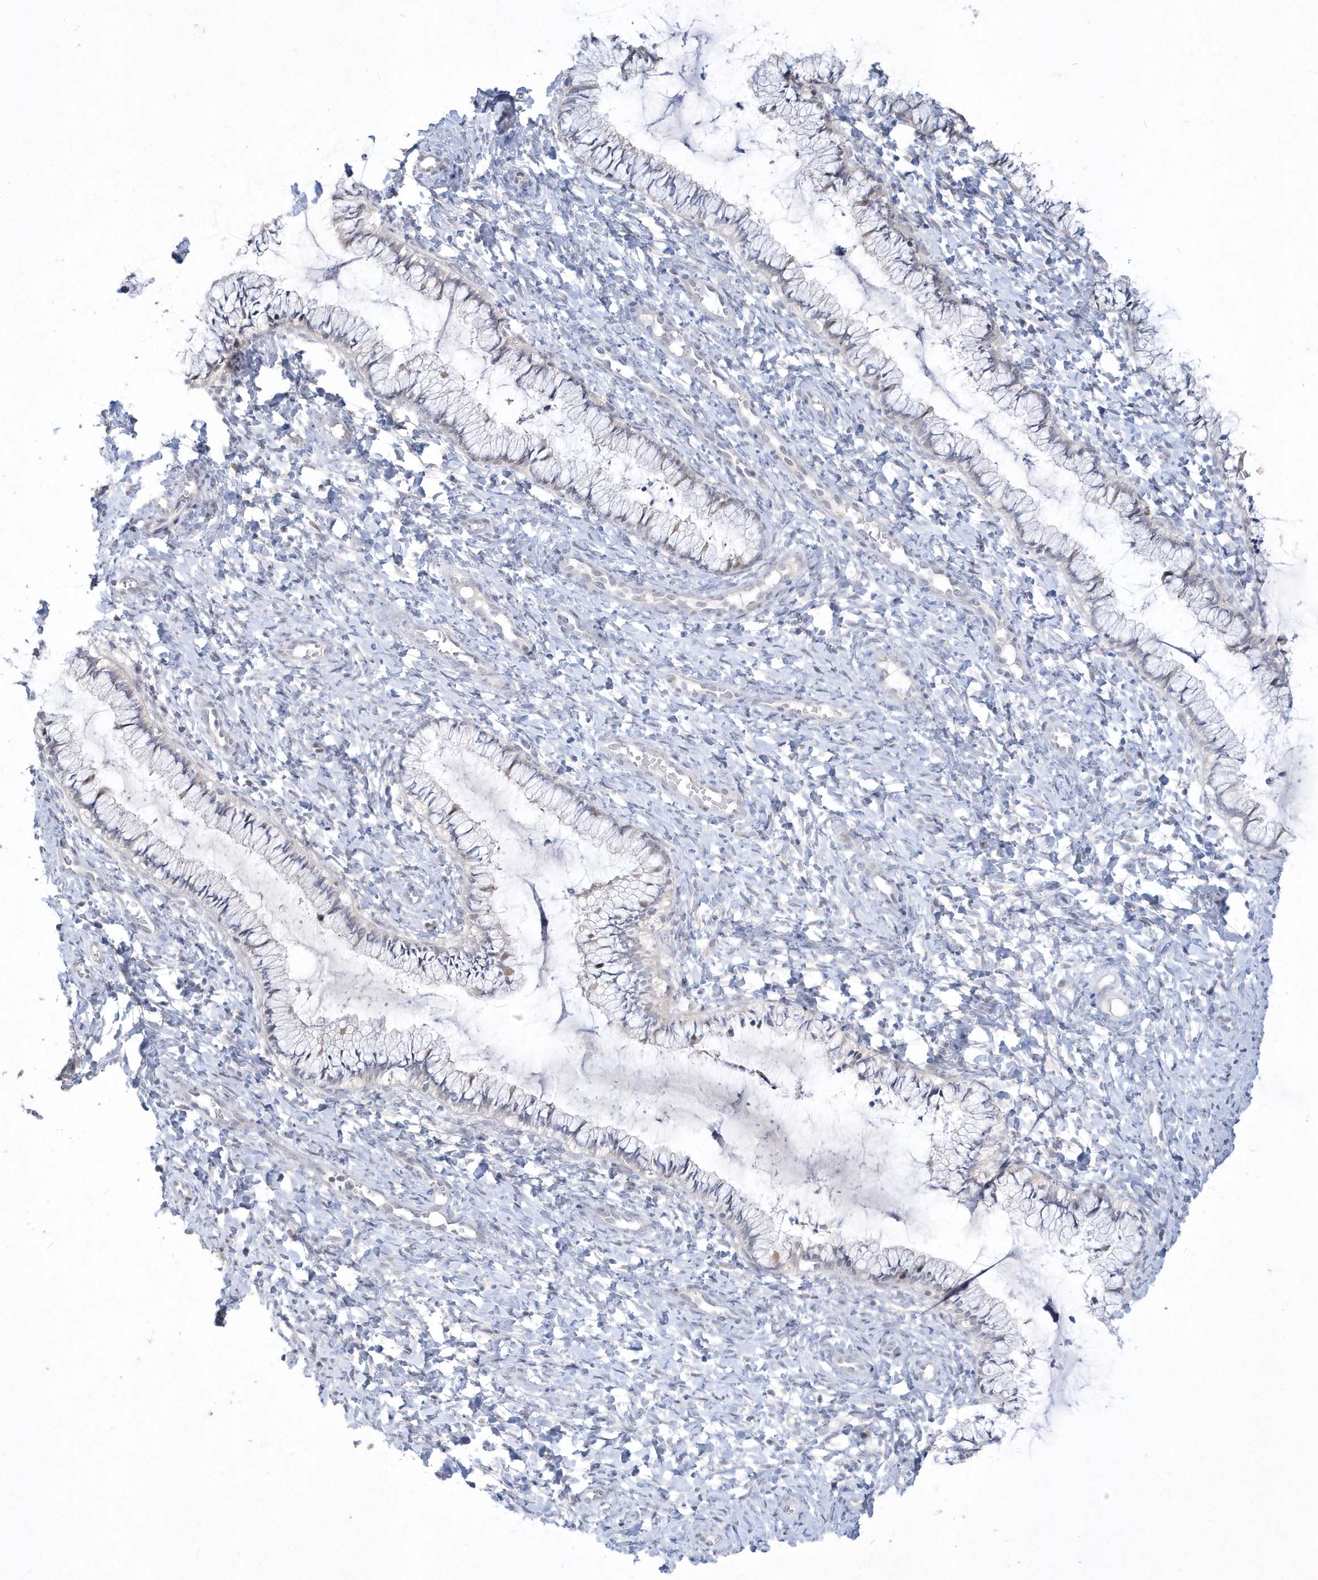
{"staining": {"intensity": "negative", "quantity": "none", "location": "none"}, "tissue": "cervix", "cell_type": "Glandular cells", "image_type": "normal", "snomed": [{"axis": "morphology", "description": "Normal tissue, NOS"}, {"axis": "morphology", "description": "Adenocarcinoma, NOS"}, {"axis": "topography", "description": "Cervix"}], "caption": "A histopathology image of cervix stained for a protein exhibits no brown staining in glandular cells. (DAB immunohistochemistry visualized using brightfield microscopy, high magnification).", "gene": "TSPEAR", "patient": {"sex": "female", "age": 29}}